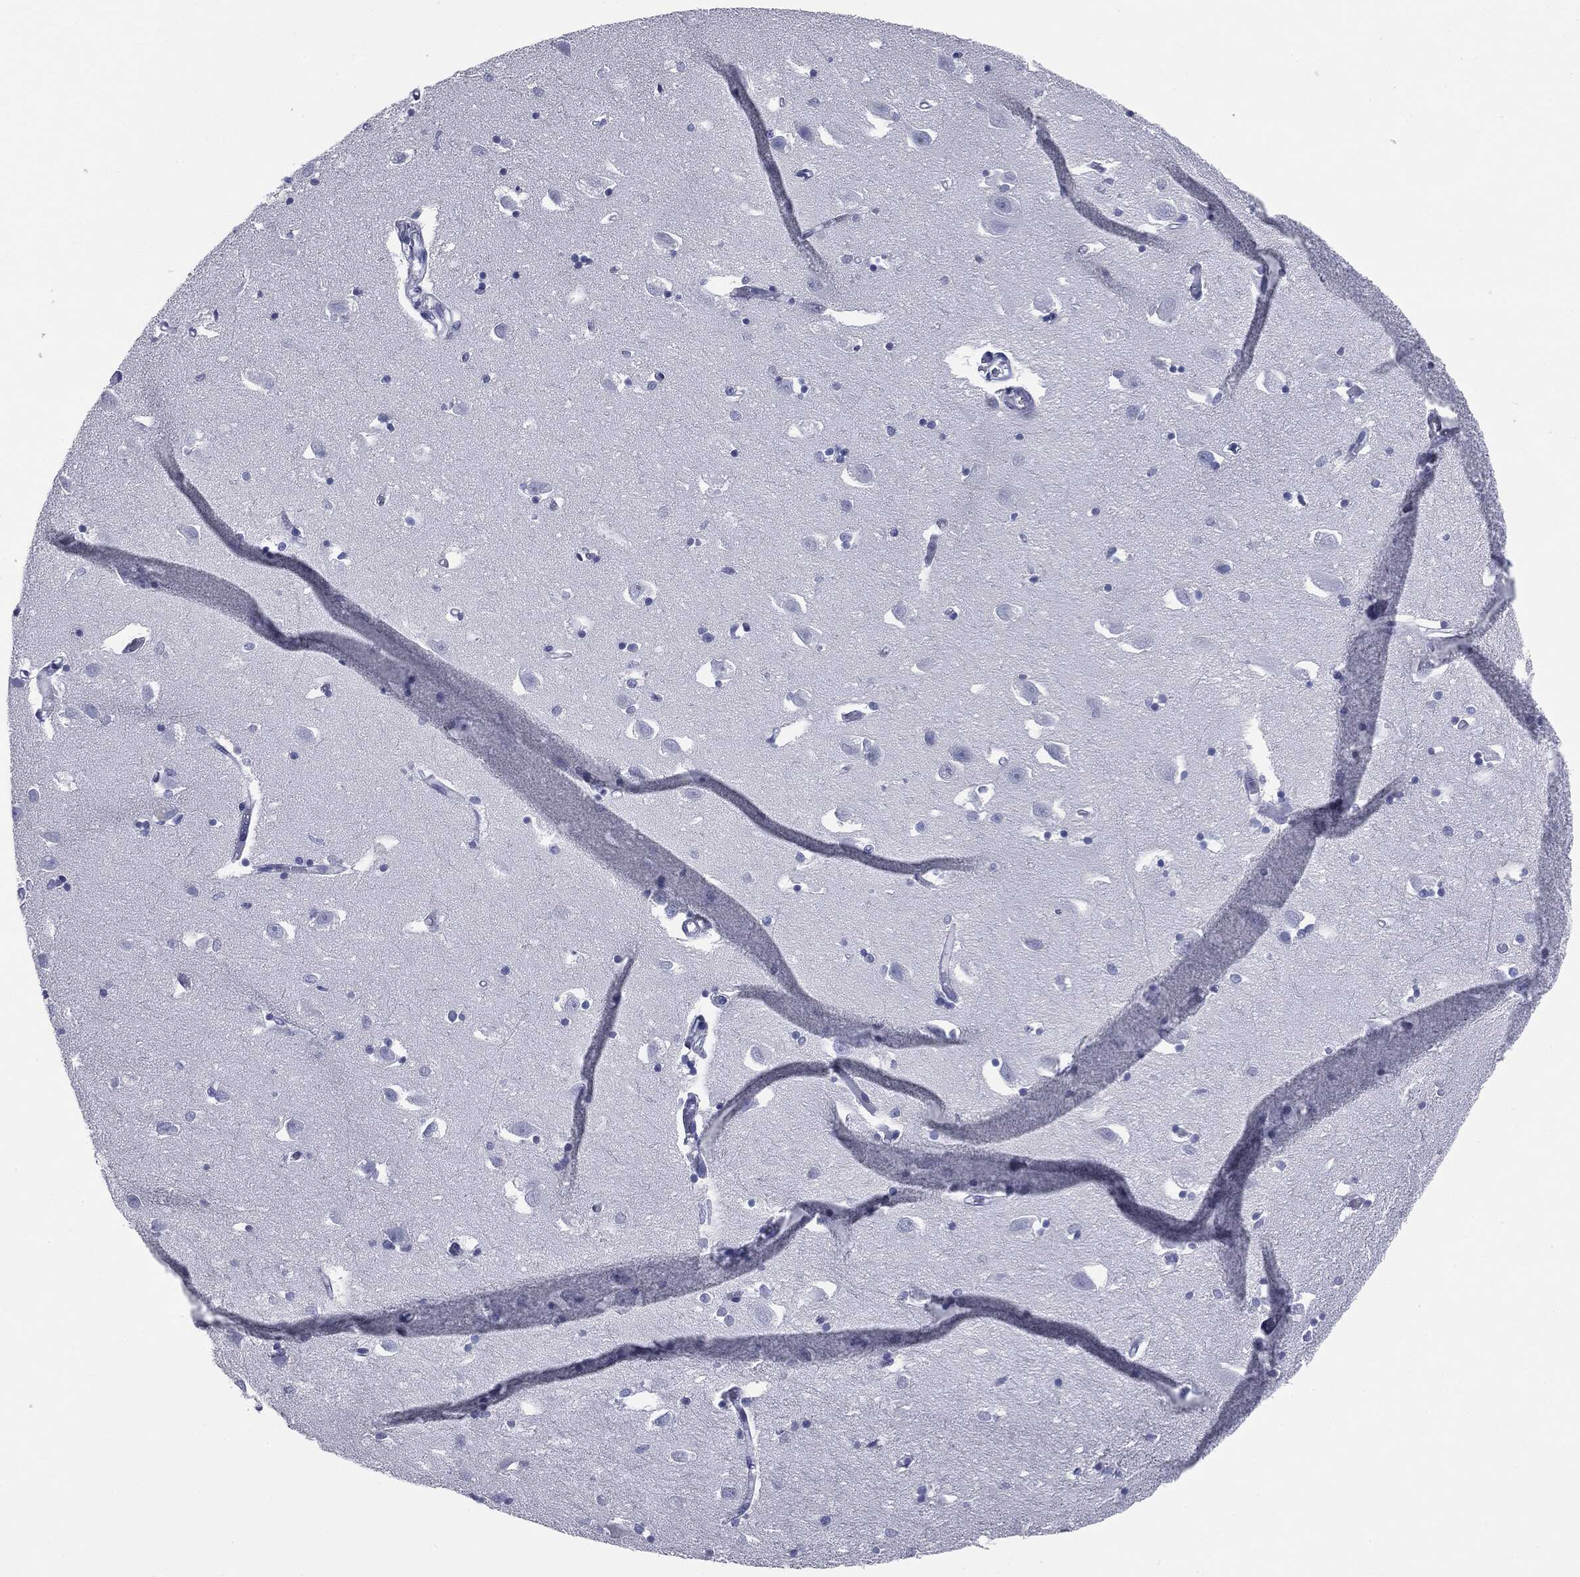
{"staining": {"intensity": "negative", "quantity": "none", "location": "none"}, "tissue": "hippocampus", "cell_type": "Glial cells", "image_type": "normal", "snomed": [{"axis": "morphology", "description": "Normal tissue, NOS"}, {"axis": "topography", "description": "Lateral ventricle wall"}, {"axis": "topography", "description": "Hippocampus"}], "caption": "Immunohistochemistry (IHC) image of benign hippocampus: human hippocampus stained with DAB shows no significant protein expression in glial cells. (Immunohistochemistry, brightfield microscopy, high magnification).", "gene": "ATP2A1", "patient": {"sex": "female", "age": 63}}